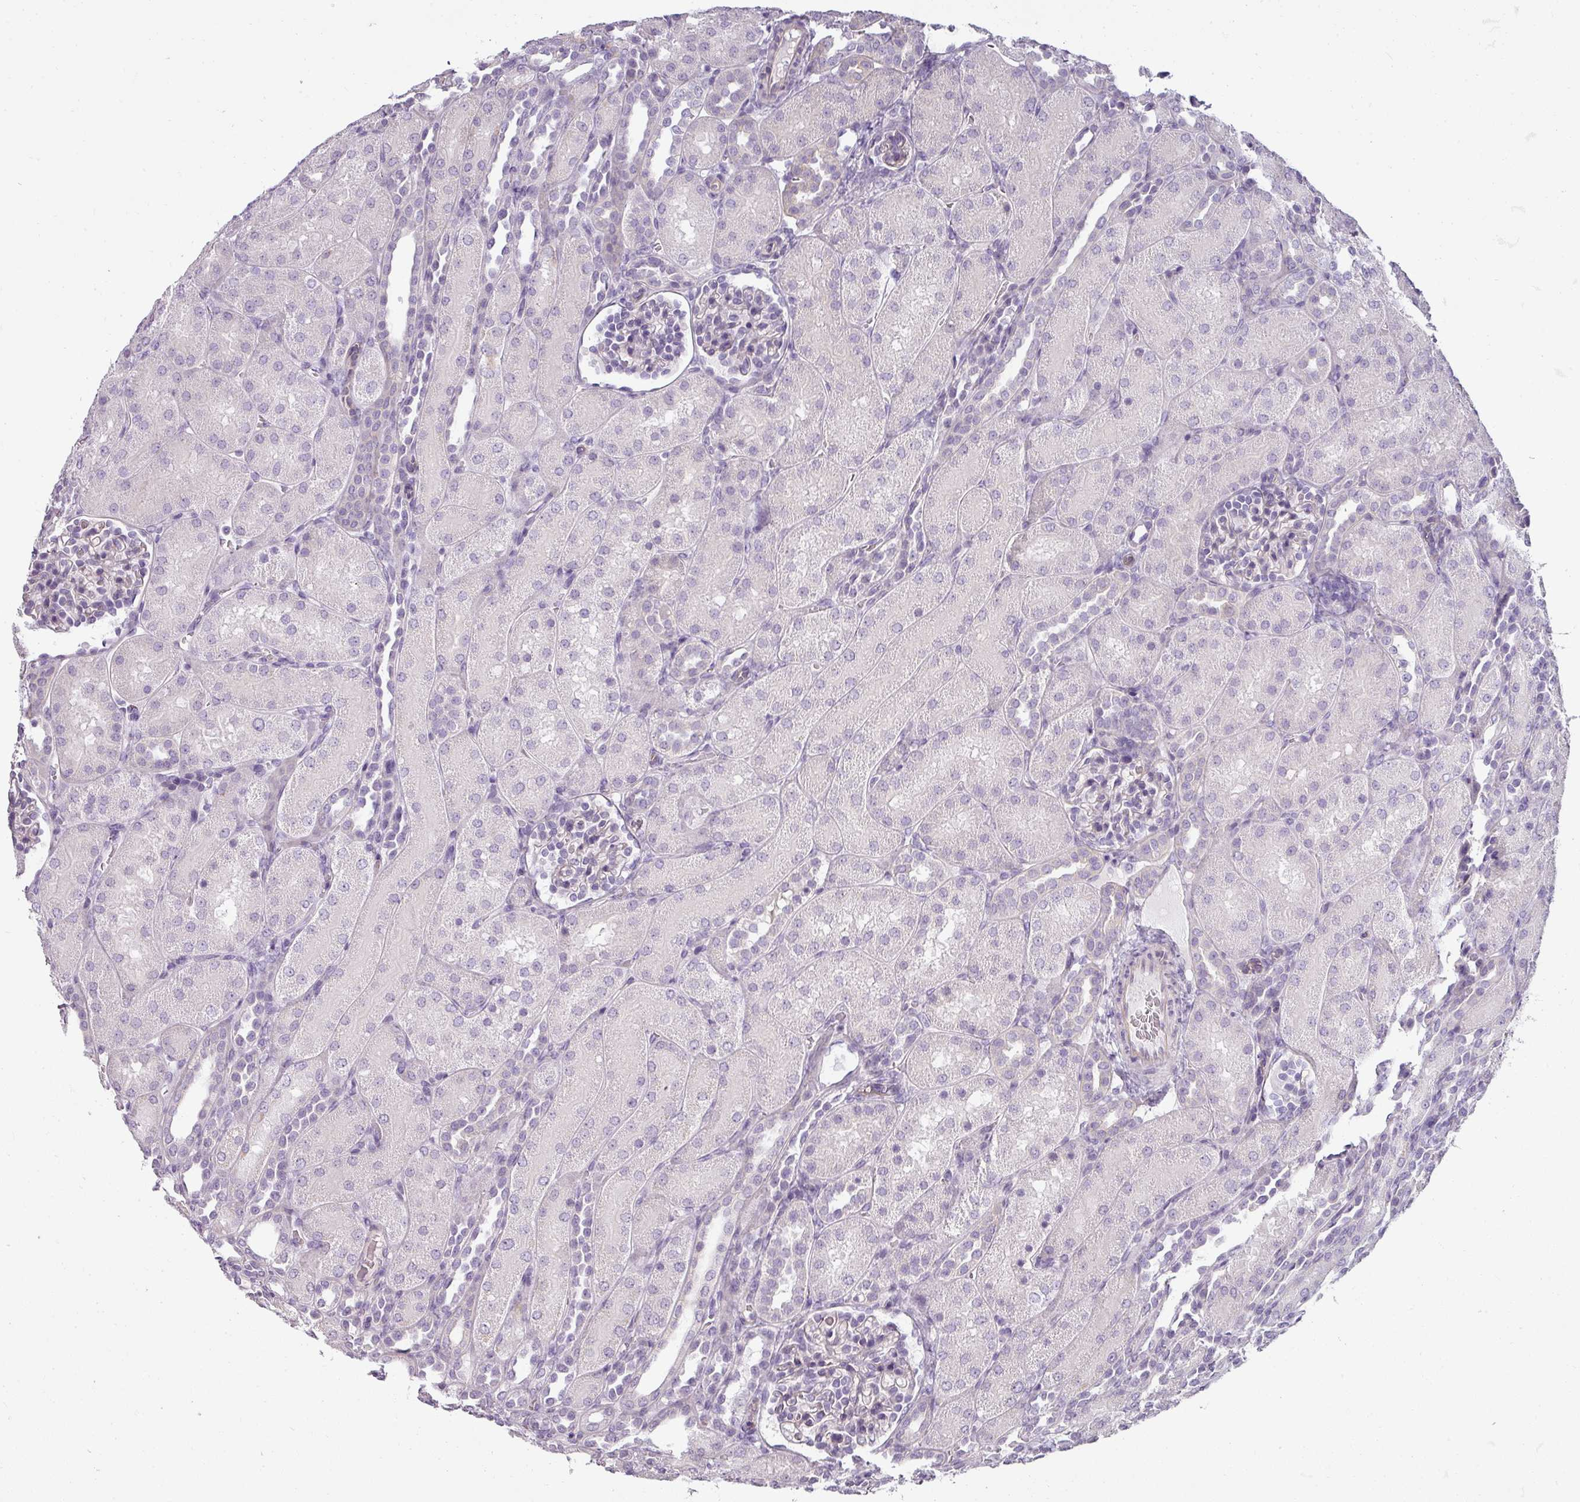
{"staining": {"intensity": "negative", "quantity": "none", "location": "none"}, "tissue": "kidney", "cell_type": "Cells in glomeruli", "image_type": "normal", "snomed": [{"axis": "morphology", "description": "Normal tissue, NOS"}, {"axis": "topography", "description": "Kidney"}], "caption": "Kidney stained for a protein using IHC demonstrates no staining cells in glomeruli.", "gene": "ASB1", "patient": {"sex": "male", "age": 1}}